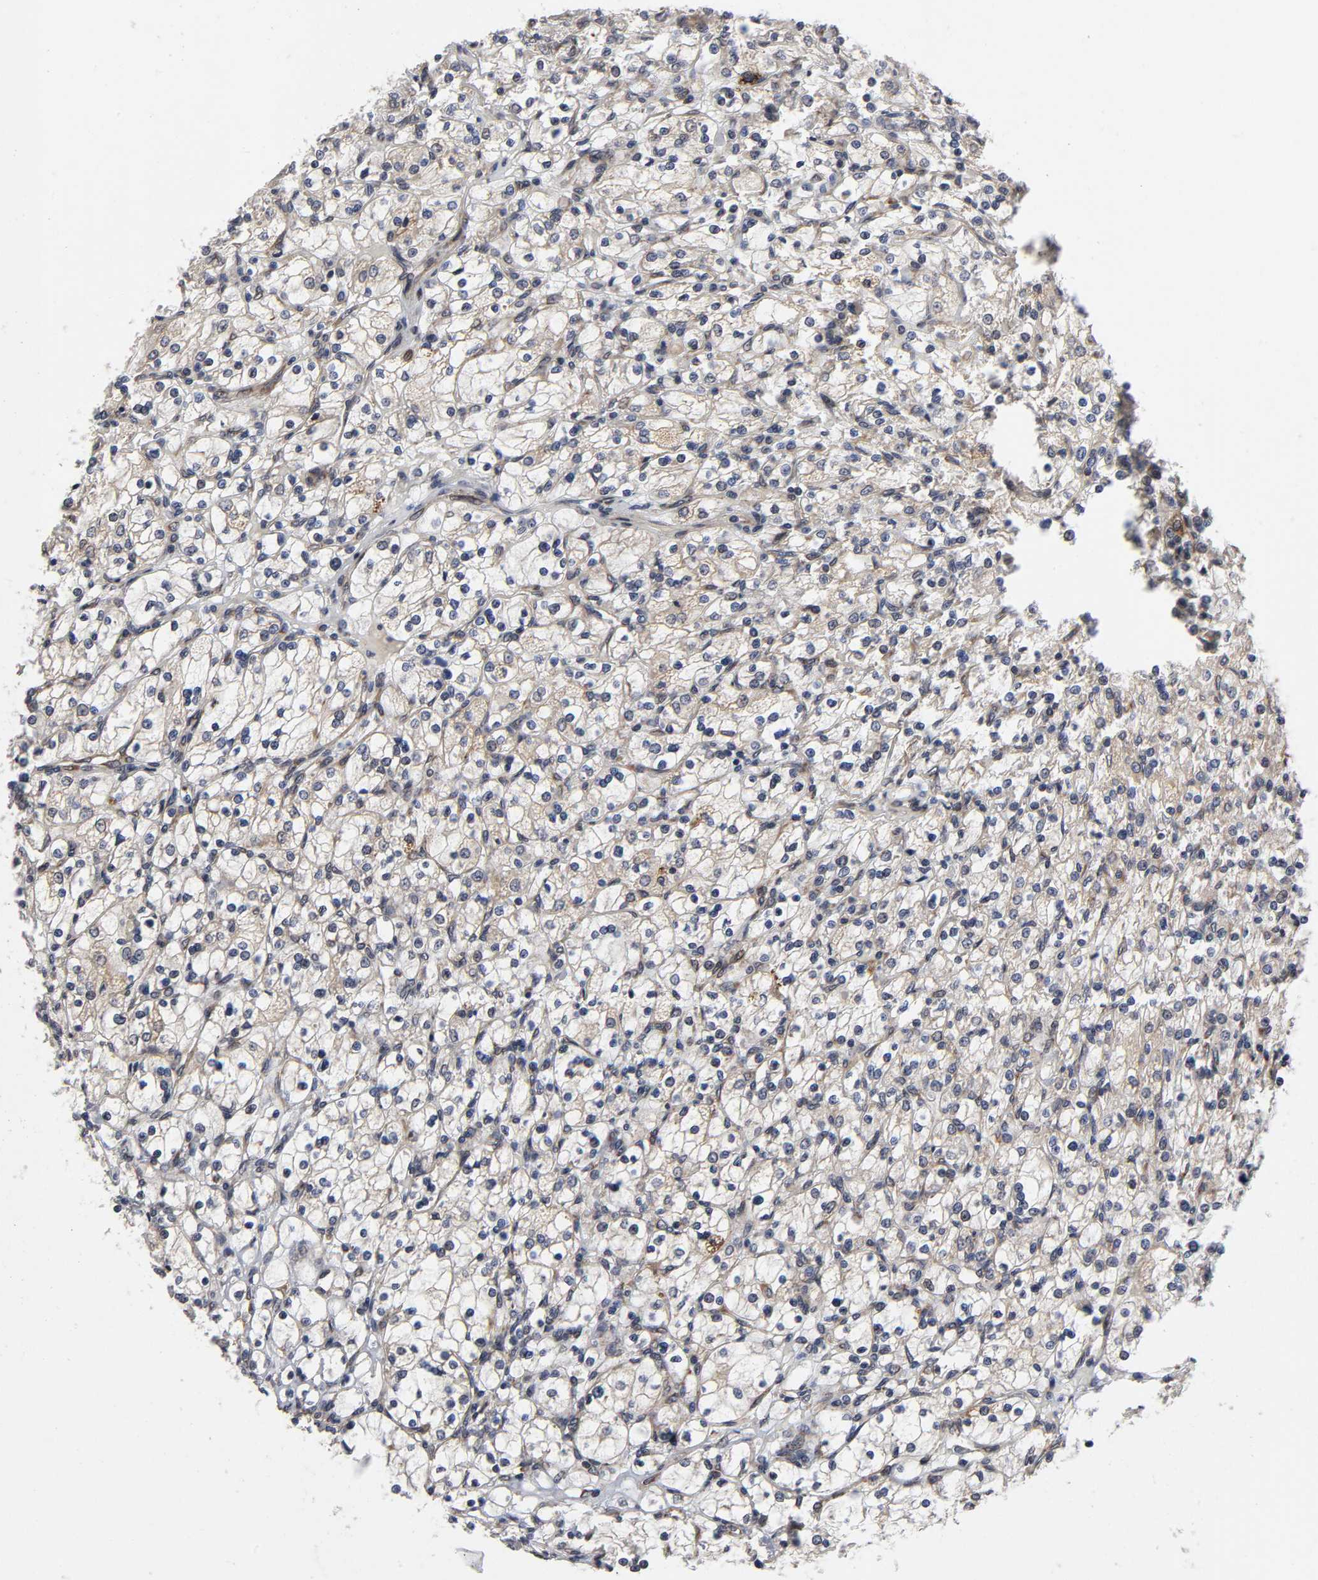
{"staining": {"intensity": "weak", "quantity": "25%-75%", "location": "cytoplasmic/membranous"}, "tissue": "renal cancer", "cell_type": "Tumor cells", "image_type": "cancer", "snomed": [{"axis": "morphology", "description": "Adenocarcinoma, NOS"}, {"axis": "topography", "description": "Kidney"}], "caption": "Tumor cells display weak cytoplasmic/membranous positivity in about 25%-75% of cells in renal cancer (adenocarcinoma).", "gene": "SLC30A9", "patient": {"sex": "female", "age": 83}}